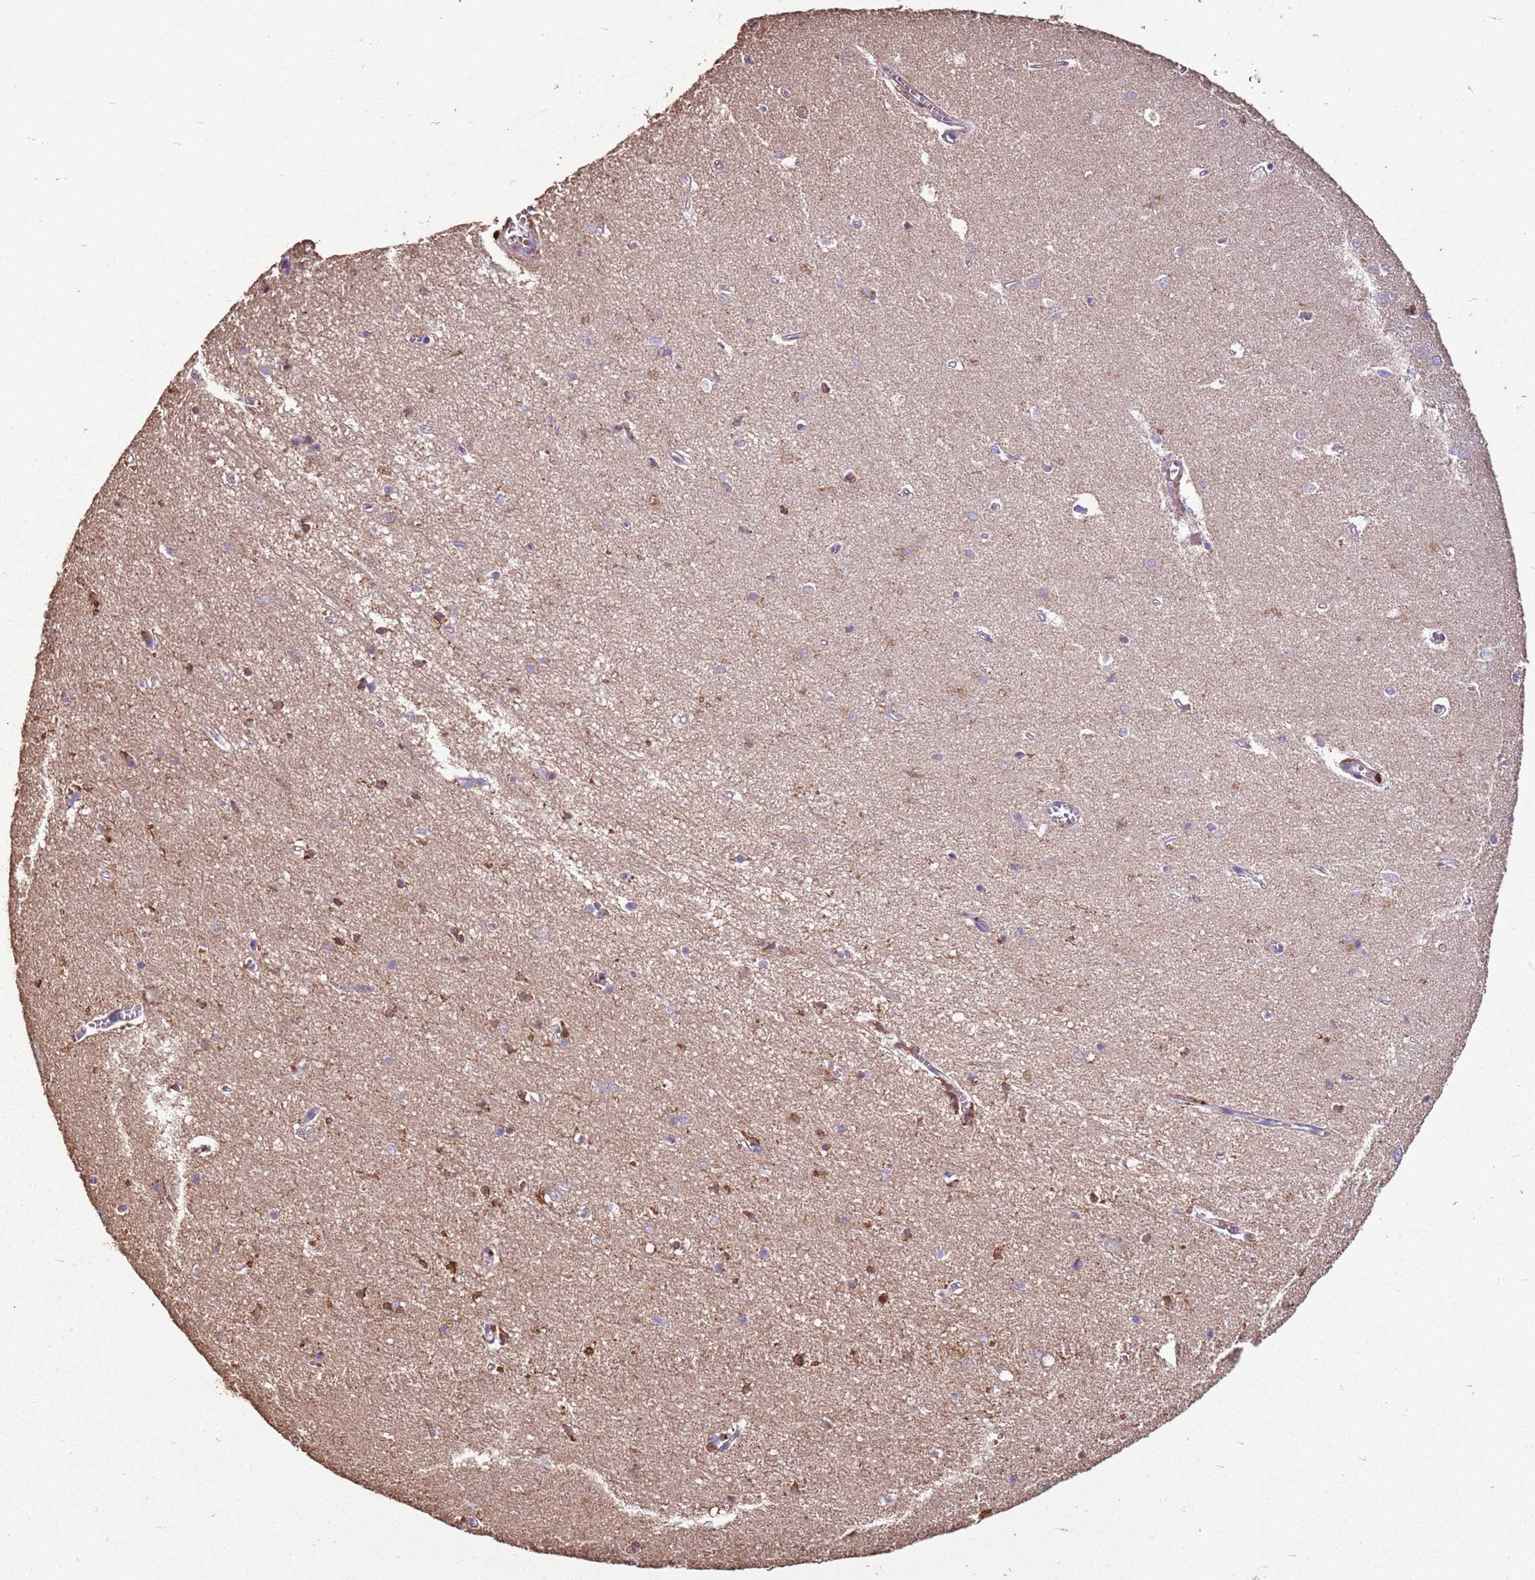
{"staining": {"intensity": "moderate", "quantity": "<25%", "location": "cytoplasmic/membranous,nuclear"}, "tissue": "hippocampus", "cell_type": "Glial cells", "image_type": "normal", "snomed": [{"axis": "morphology", "description": "Normal tissue, NOS"}, {"axis": "topography", "description": "Hippocampus"}], "caption": "Immunohistochemistry (IHC) histopathology image of unremarkable hippocampus stained for a protein (brown), which reveals low levels of moderate cytoplasmic/membranous,nuclear expression in approximately <25% of glial cells.", "gene": "ARL10", "patient": {"sex": "female", "age": 64}}